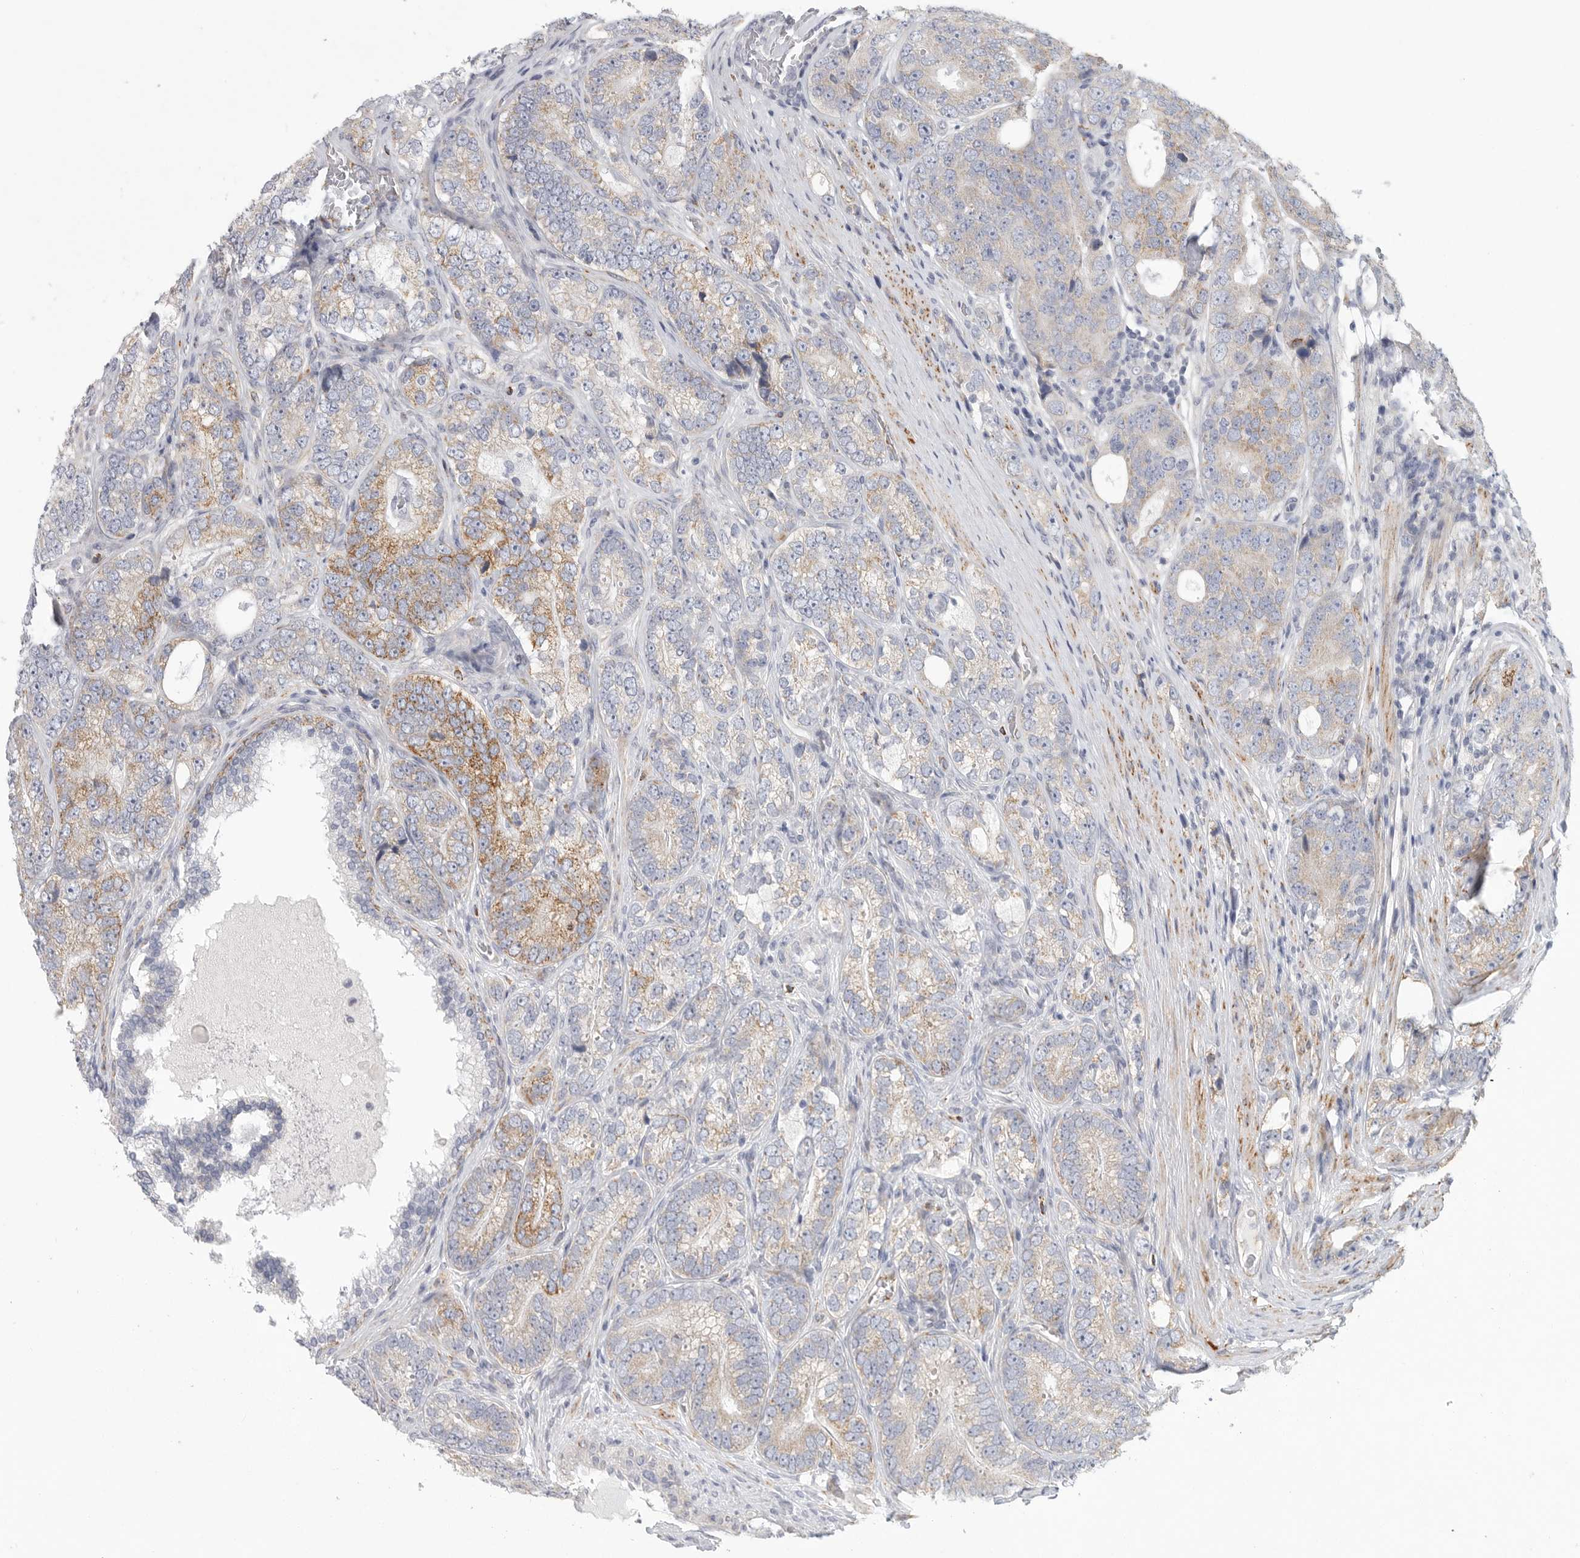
{"staining": {"intensity": "moderate", "quantity": "25%-75%", "location": "cytoplasmic/membranous"}, "tissue": "prostate cancer", "cell_type": "Tumor cells", "image_type": "cancer", "snomed": [{"axis": "morphology", "description": "Adenocarcinoma, High grade"}, {"axis": "topography", "description": "Prostate"}], "caption": "Moderate cytoplasmic/membranous positivity for a protein is seen in about 25%-75% of tumor cells of prostate high-grade adenocarcinoma using immunohistochemistry.", "gene": "ELP3", "patient": {"sex": "male", "age": 56}}